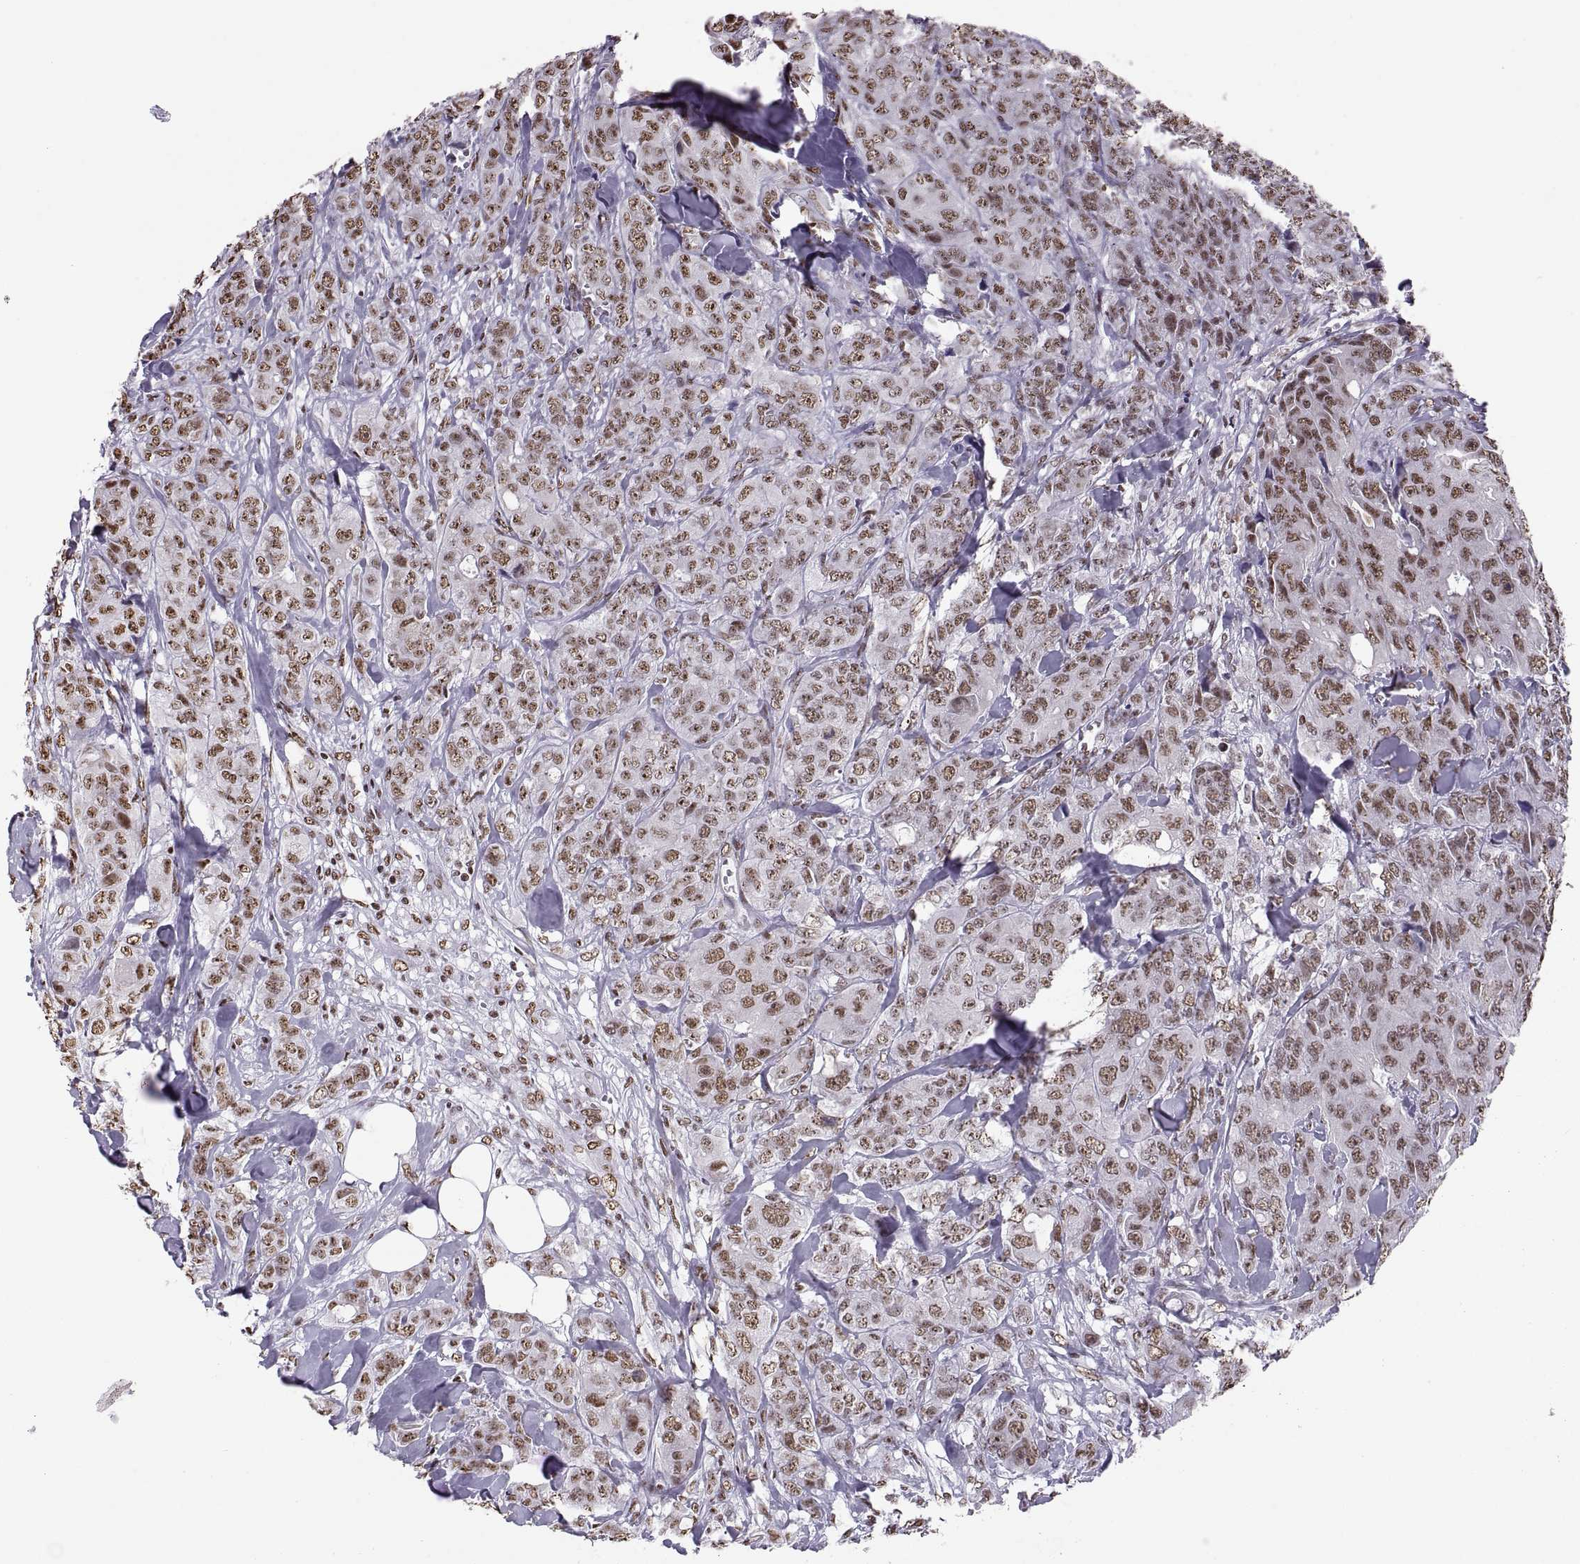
{"staining": {"intensity": "moderate", "quantity": ">75%", "location": "nuclear"}, "tissue": "breast cancer", "cell_type": "Tumor cells", "image_type": "cancer", "snomed": [{"axis": "morphology", "description": "Duct carcinoma"}, {"axis": "topography", "description": "Breast"}], "caption": "Immunohistochemistry (DAB (3,3'-diaminobenzidine)) staining of infiltrating ductal carcinoma (breast) exhibits moderate nuclear protein positivity in about >75% of tumor cells.", "gene": "SNAI1", "patient": {"sex": "female", "age": 43}}